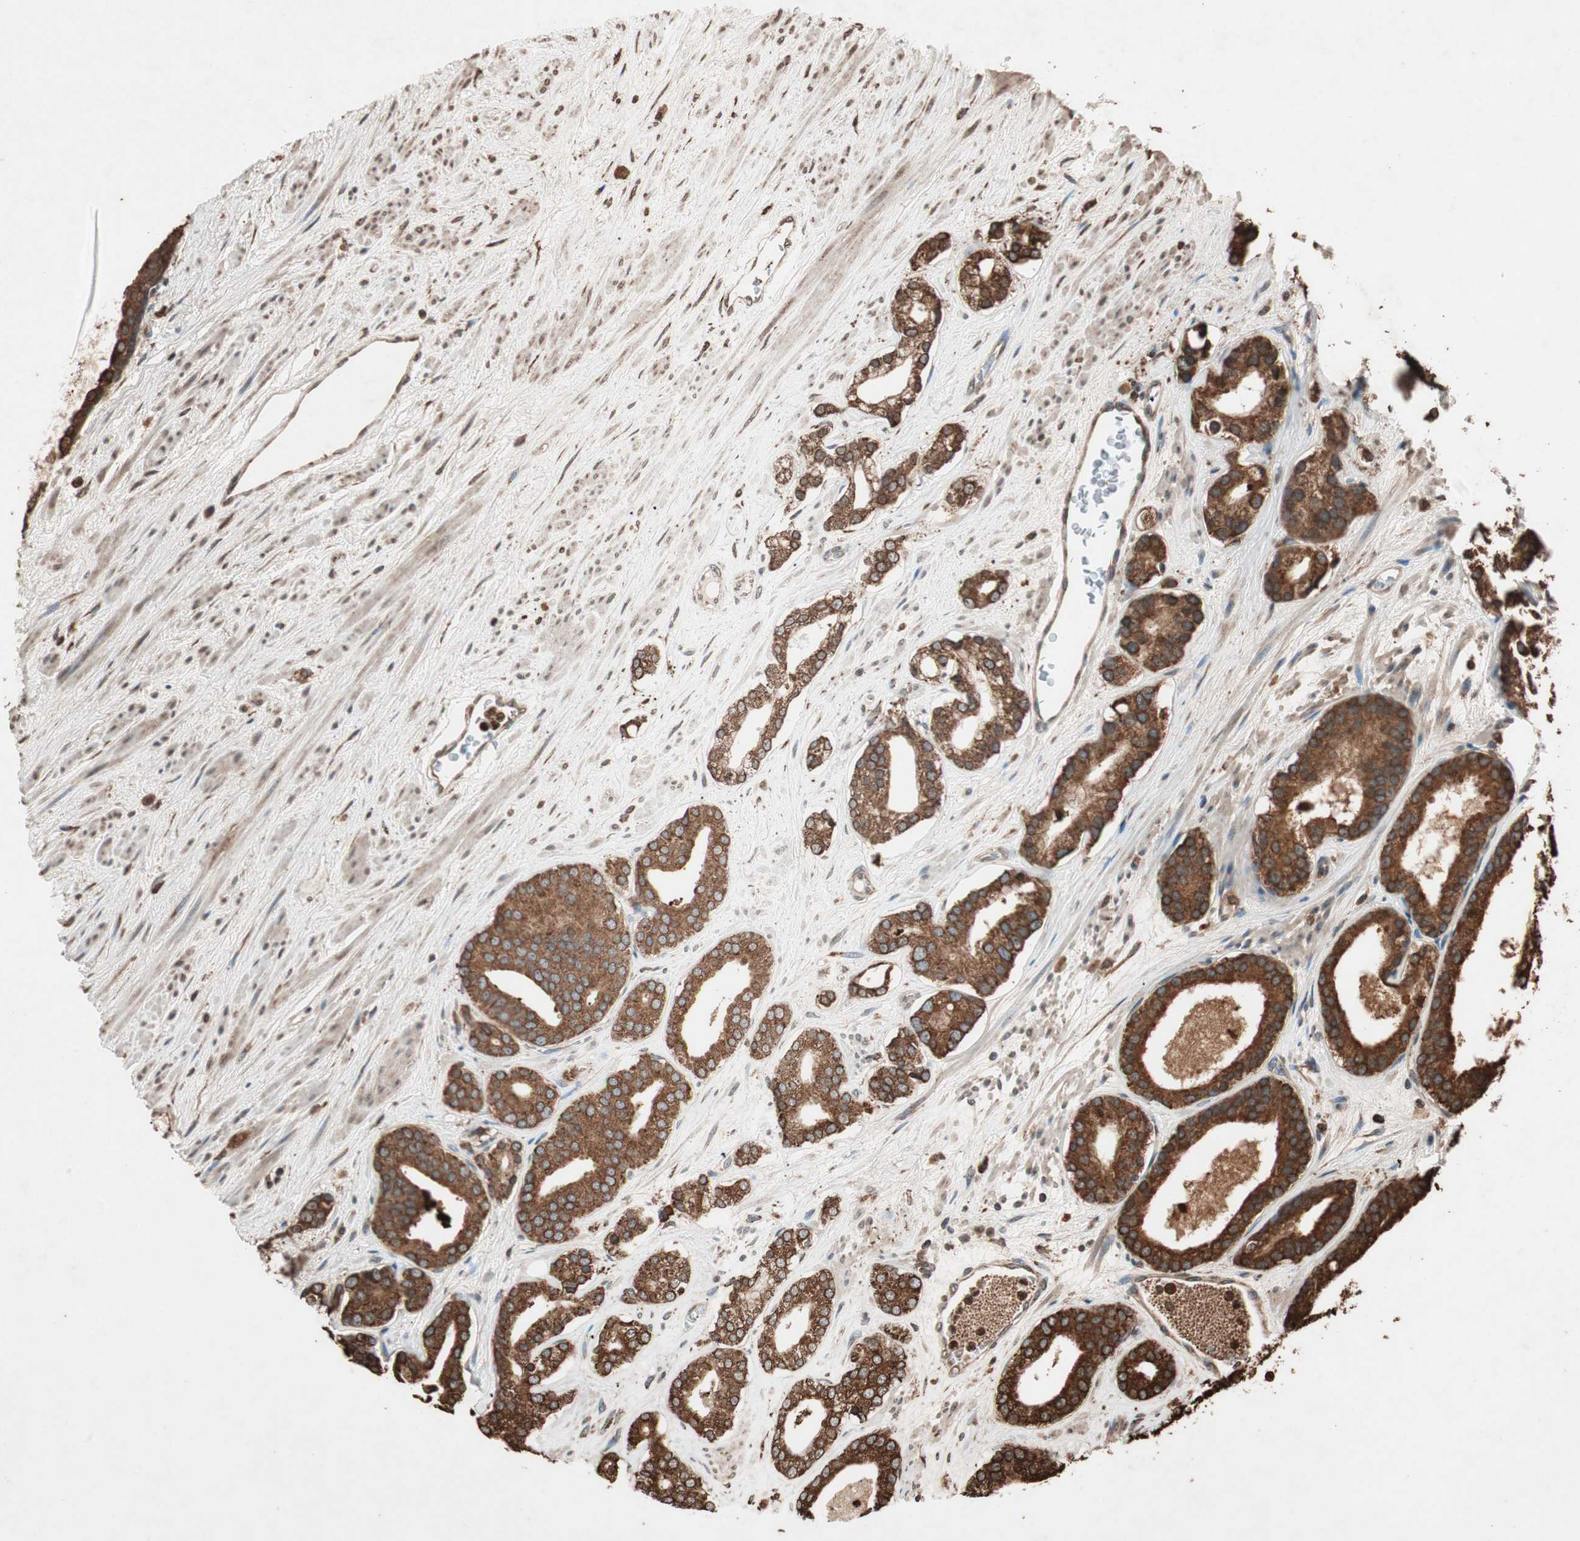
{"staining": {"intensity": "strong", "quantity": ">75%", "location": "cytoplasmic/membranous"}, "tissue": "prostate cancer", "cell_type": "Tumor cells", "image_type": "cancer", "snomed": [{"axis": "morphology", "description": "Adenocarcinoma, Low grade"}, {"axis": "topography", "description": "Prostate"}], "caption": "A micrograph showing strong cytoplasmic/membranous expression in about >75% of tumor cells in prostate cancer (low-grade adenocarcinoma), as visualized by brown immunohistochemical staining.", "gene": "VEGFA", "patient": {"sex": "male", "age": 63}}